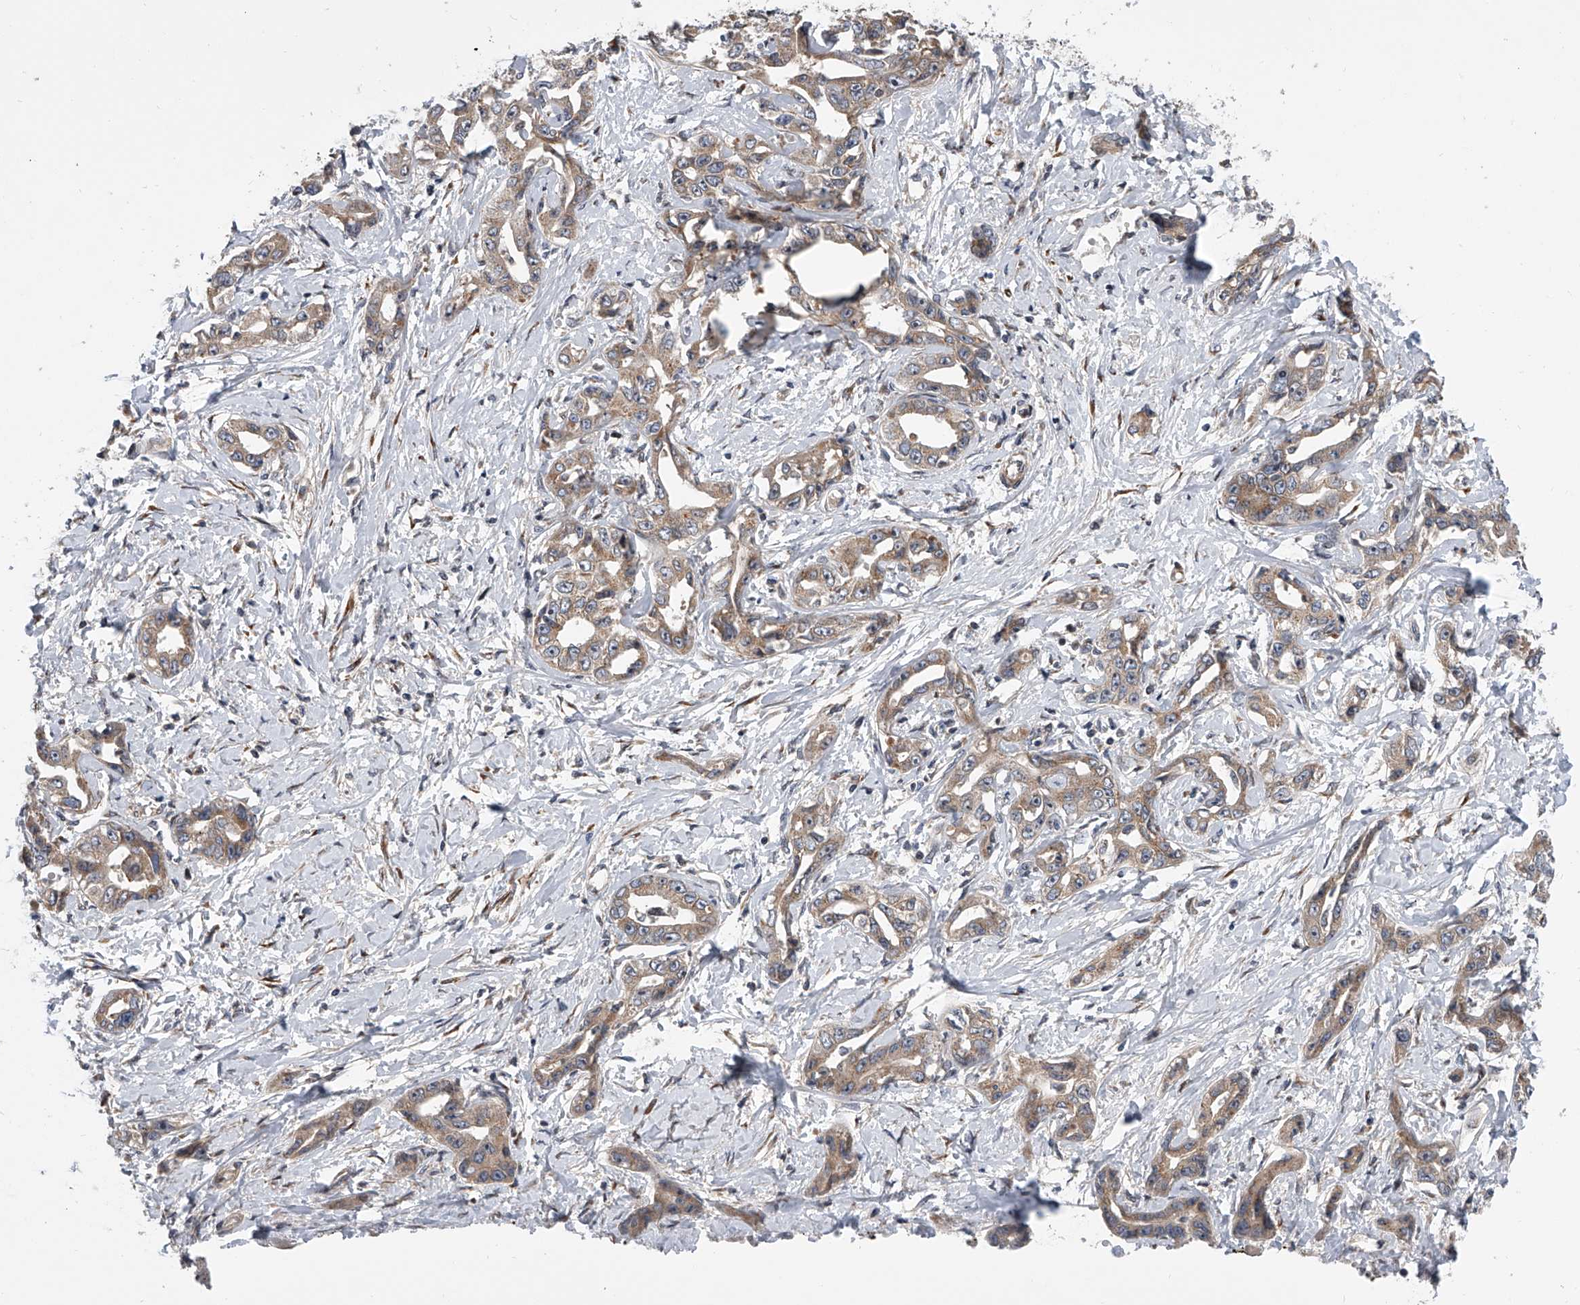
{"staining": {"intensity": "weak", "quantity": ">75%", "location": "cytoplasmic/membranous"}, "tissue": "liver cancer", "cell_type": "Tumor cells", "image_type": "cancer", "snomed": [{"axis": "morphology", "description": "Cholangiocarcinoma"}, {"axis": "topography", "description": "Liver"}], "caption": "Protein analysis of liver cancer (cholangiocarcinoma) tissue demonstrates weak cytoplasmic/membranous expression in about >75% of tumor cells.", "gene": "DLGAP2", "patient": {"sex": "male", "age": 59}}